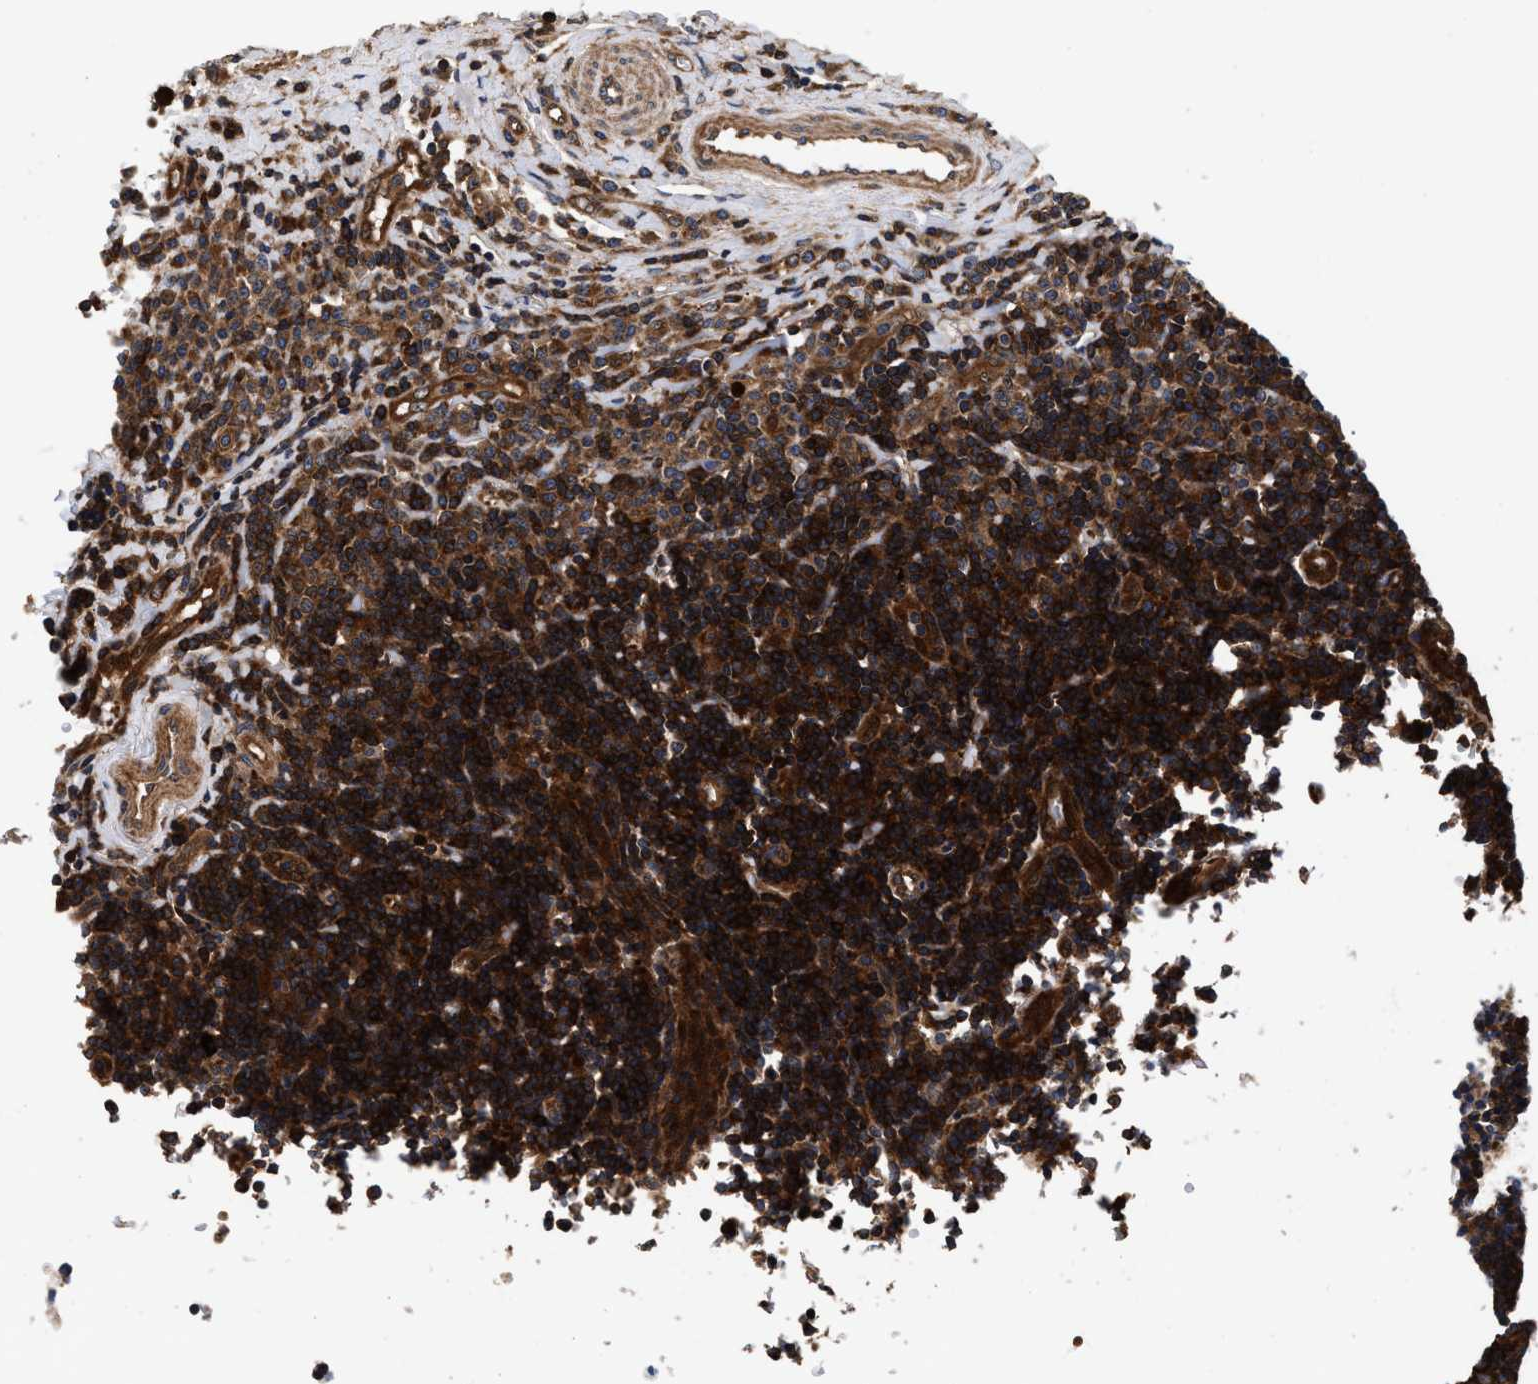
{"staining": {"intensity": "strong", "quantity": ">75%", "location": "cytoplasmic/membranous"}, "tissue": "tonsil", "cell_type": "Germinal center cells", "image_type": "normal", "snomed": [{"axis": "morphology", "description": "Normal tissue, NOS"}, {"axis": "topography", "description": "Tonsil"}], "caption": "Immunohistochemistry (IHC) image of normal human tonsil stained for a protein (brown), which exhibits high levels of strong cytoplasmic/membranous expression in approximately >75% of germinal center cells.", "gene": "NFKB2", "patient": {"sex": "female", "age": 40}}